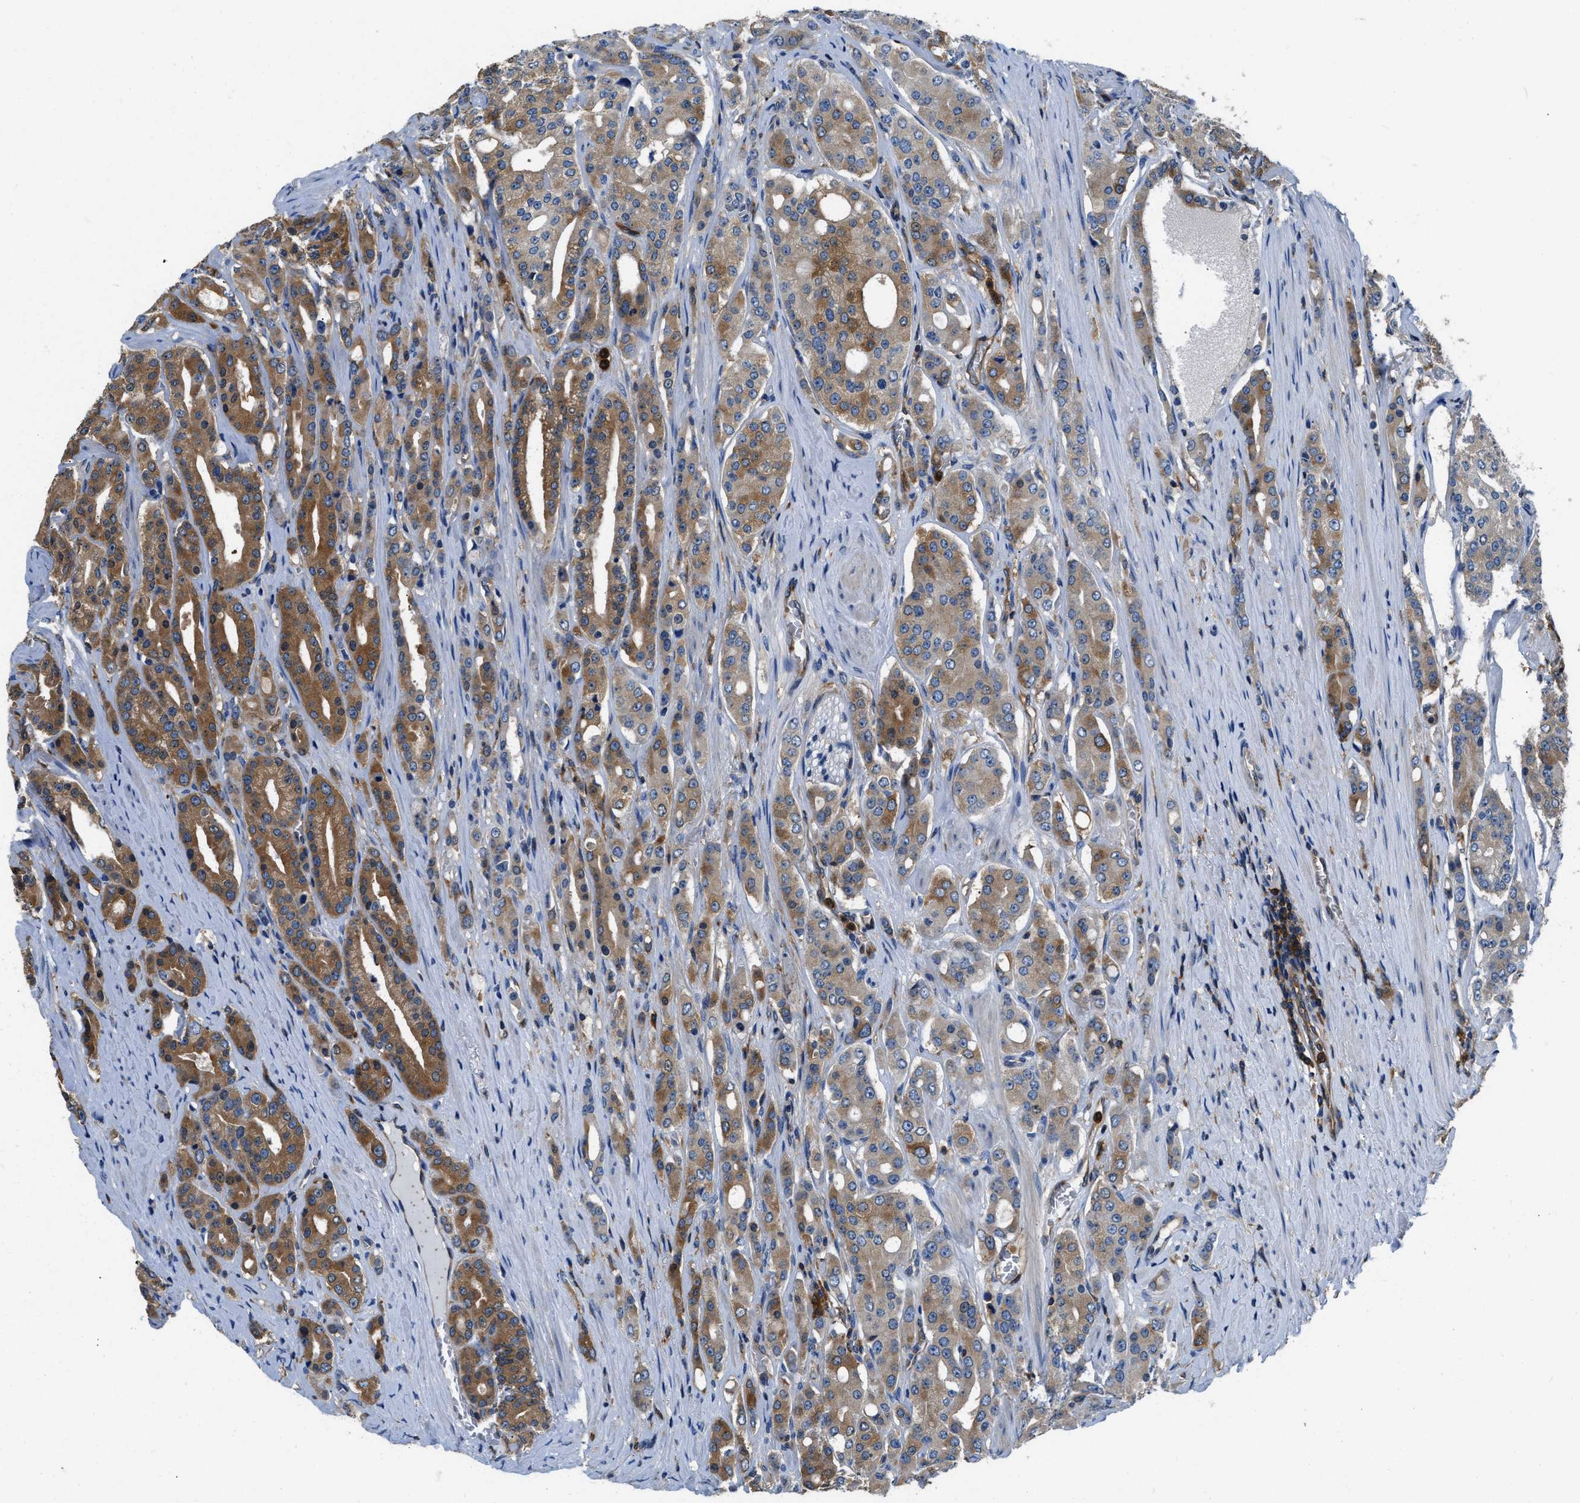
{"staining": {"intensity": "moderate", "quantity": ">75%", "location": "cytoplasmic/membranous"}, "tissue": "prostate cancer", "cell_type": "Tumor cells", "image_type": "cancer", "snomed": [{"axis": "morphology", "description": "Adenocarcinoma, High grade"}, {"axis": "topography", "description": "Prostate"}], "caption": "Immunohistochemistry (IHC) micrograph of adenocarcinoma (high-grade) (prostate) stained for a protein (brown), which displays medium levels of moderate cytoplasmic/membranous positivity in about >75% of tumor cells.", "gene": "PKM", "patient": {"sex": "male", "age": 71}}